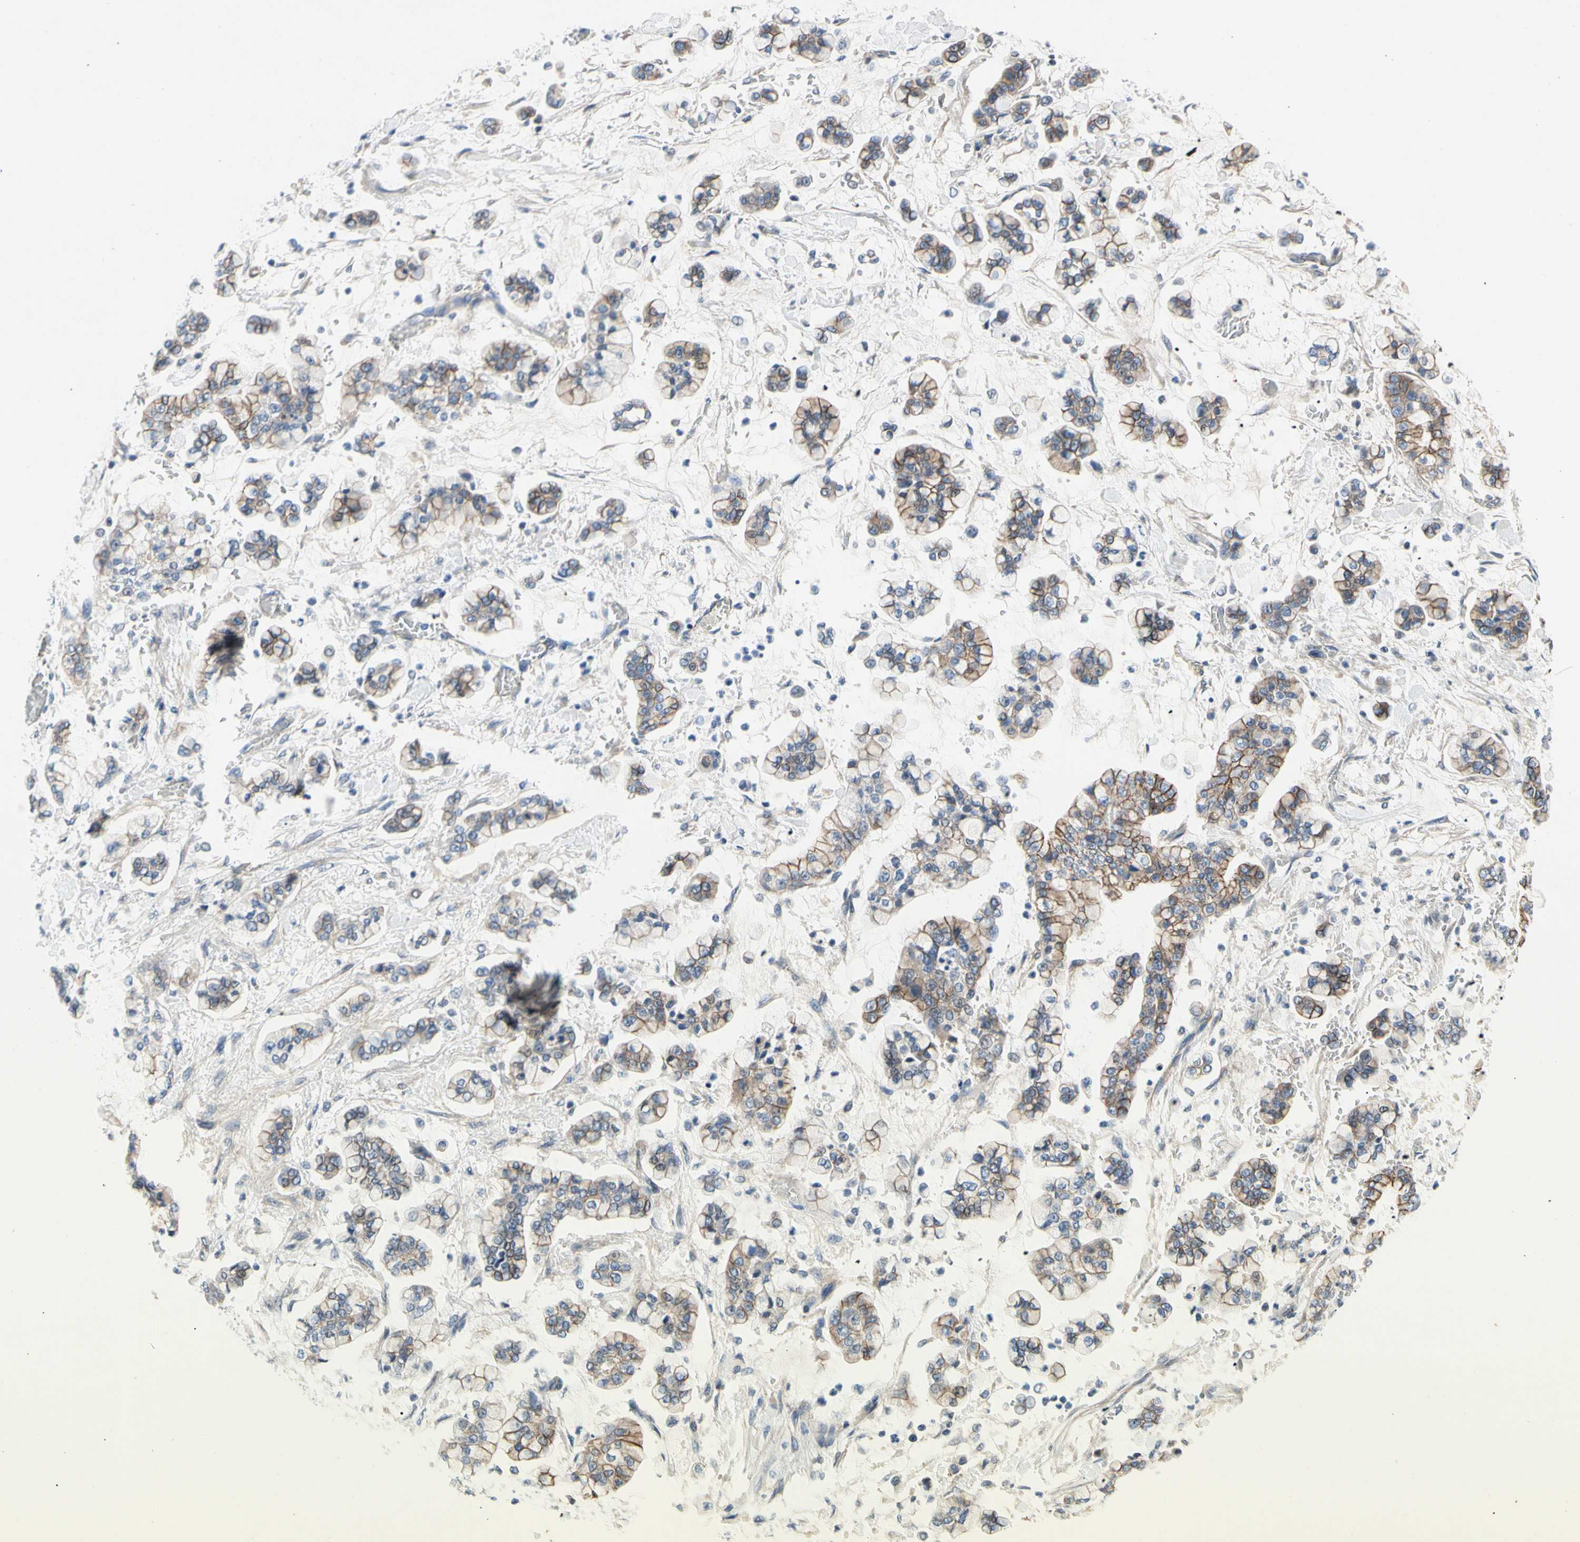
{"staining": {"intensity": "moderate", "quantity": "25%-75%", "location": "cytoplasmic/membranous"}, "tissue": "stomach cancer", "cell_type": "Tumor cells", "image_type": "cancer", "snomed": [{"axis": "morphology", "description": "Normal tissue, NOS"}, {"axis": "morphology", "description": "Adenocarcinoma, NOS"}, {"axis": "topography", "description": "Stomach, upper"}, {"axis": "topography", "description": "Stomach"}], "caption": "Stomach cancer (adenocarcinoma) stained with DAB (3,3'-diaminobenzidine) IHC demonstrates medium levels of moderate cytoplasmic/membranous expression in about 25%-75% of tumor cells.", "gene": "LGR6", "patient": {"sex": "male", "age": 76}}